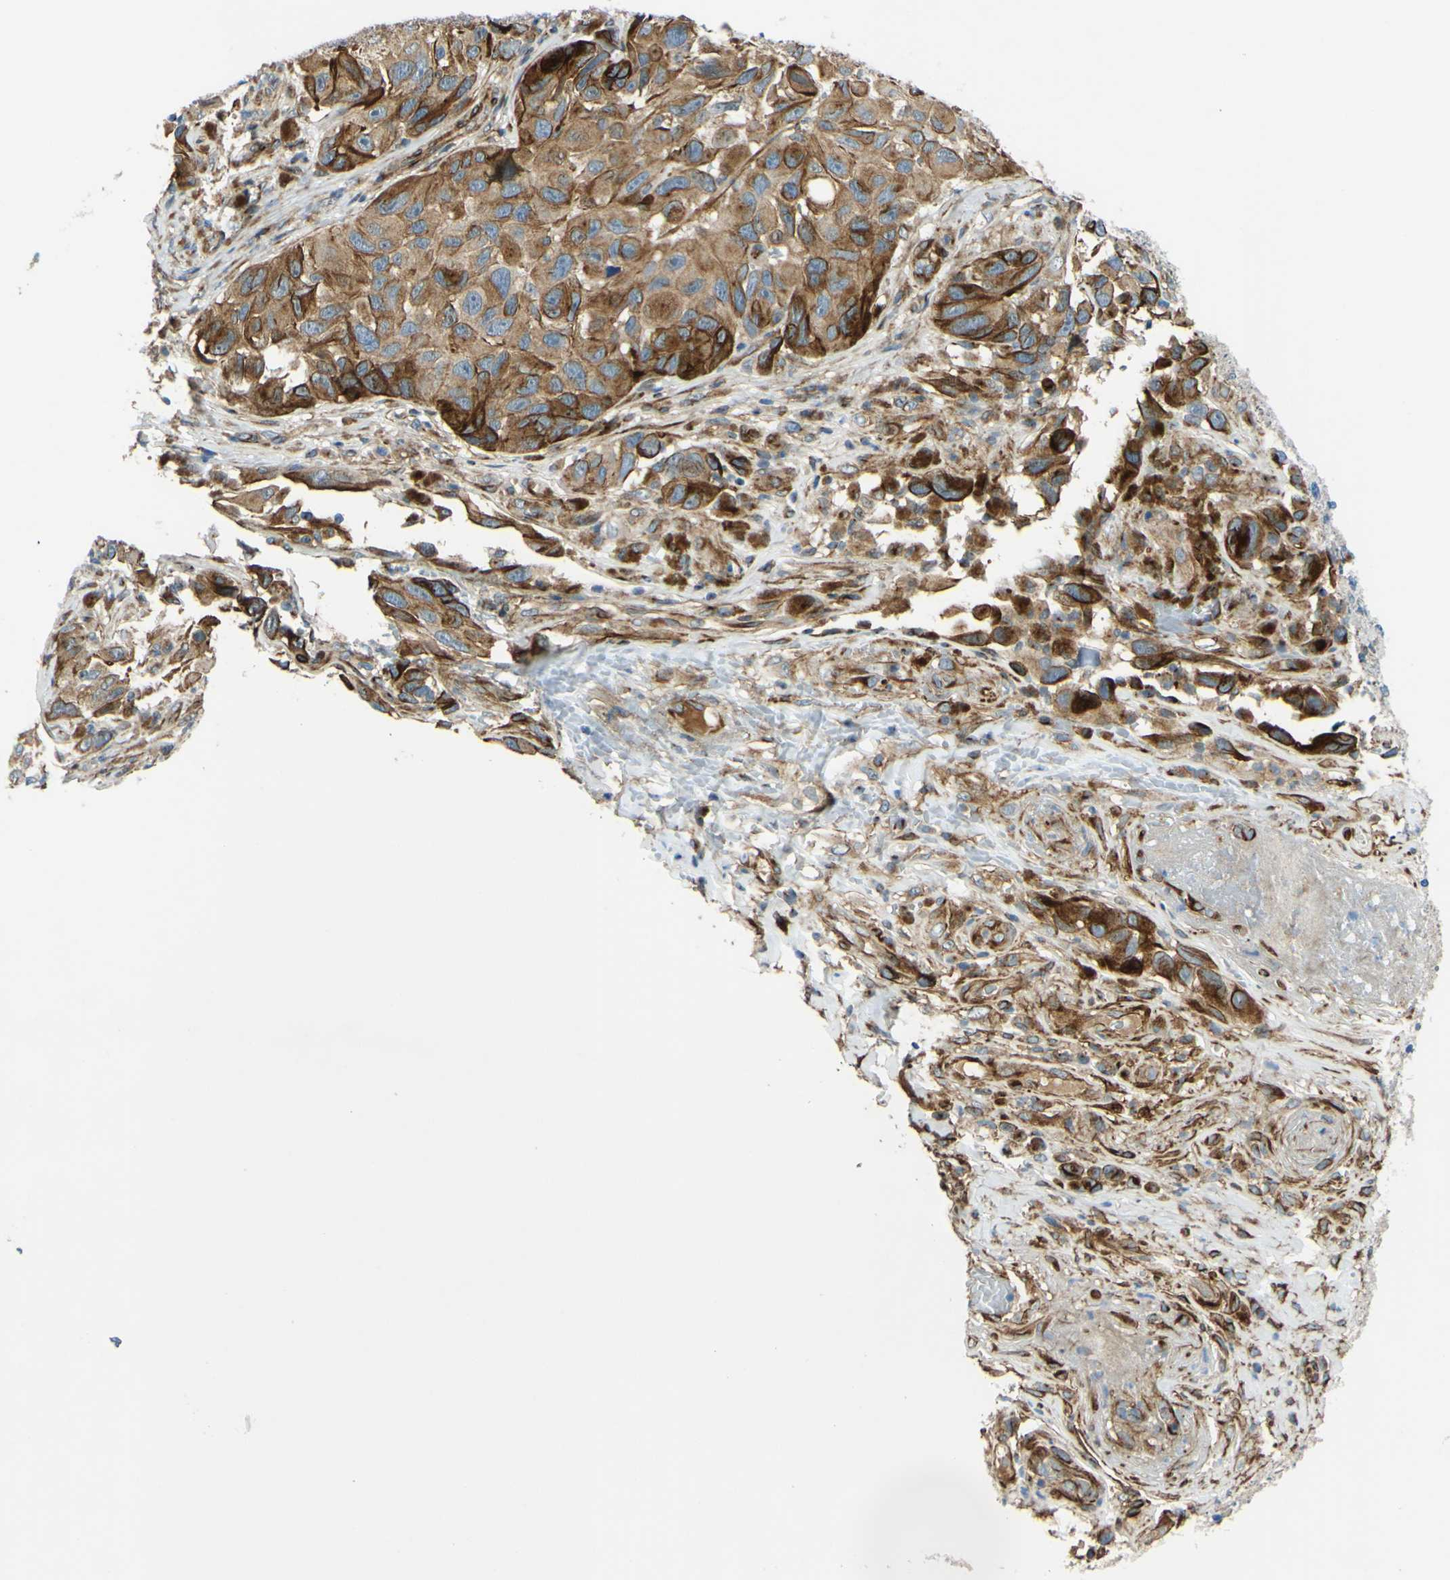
{"staining": {"intensity": "strong", "quantity": ">75%", "location": "cytoplasmic/membranous"}, "tissue": "melanoma", "cell_type": "Tumor cells", "image_type": "cancer", "snomed": [{"axis": "morphology", "description": "Malignant melanoma, NOS"}, {"axis": "topography", "description": "Skin"}], "caption": "Immunohistochemical staining of human melanoma displays high levels of strong cytoplasmic/membranous protein staining in about >75% of tumor cells.", "gene": "ARHGAP1", "patient": {"sex": "female", "age": 73}}